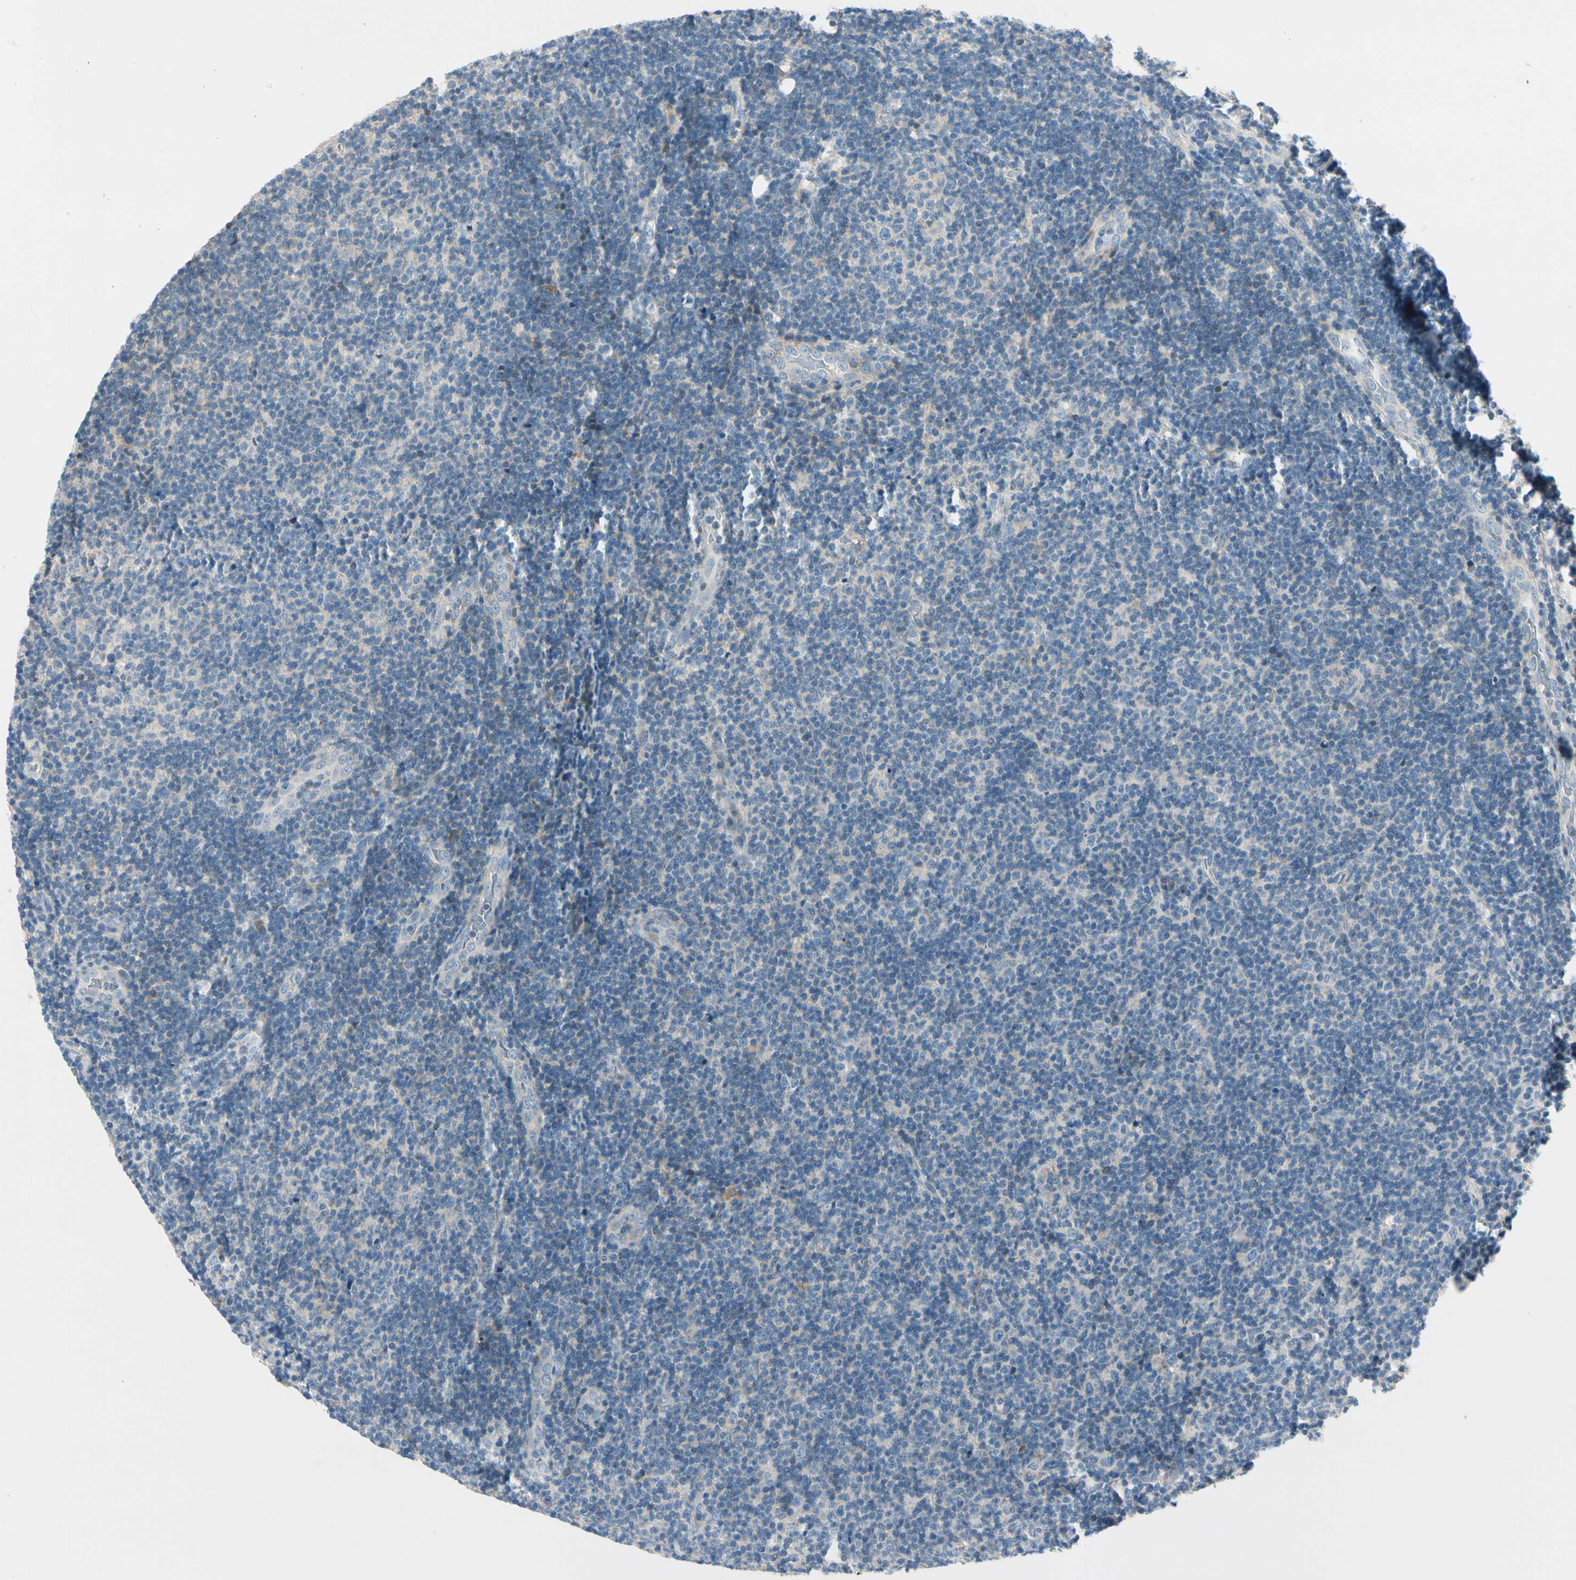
{"staining": {"intensity": "negative", "quantity": "none", "location": "none"}, "tissue": "lymphoma", "cell_type": "Tumor cells", "image_type": "cancer", "snomed": [{"axis": "morphology", "description": "Malignant lymphoma, non-Hodgkin's type, Low grade"}, {"axis": "topography", "description": "Lymph node"}], "caption": "DAB immunohistochemical staining of low-grade malignant lymphoma, non-Hodgkin's type reveals no significant positivity in tumor cells. The staining is performed using DAB (3,3'-diaminobenzidine) brown chromogen with nuclei counter-stained in using hematoxylin.", "gene": "CDH6", "patient": {"sex": "male", "age": 83}}